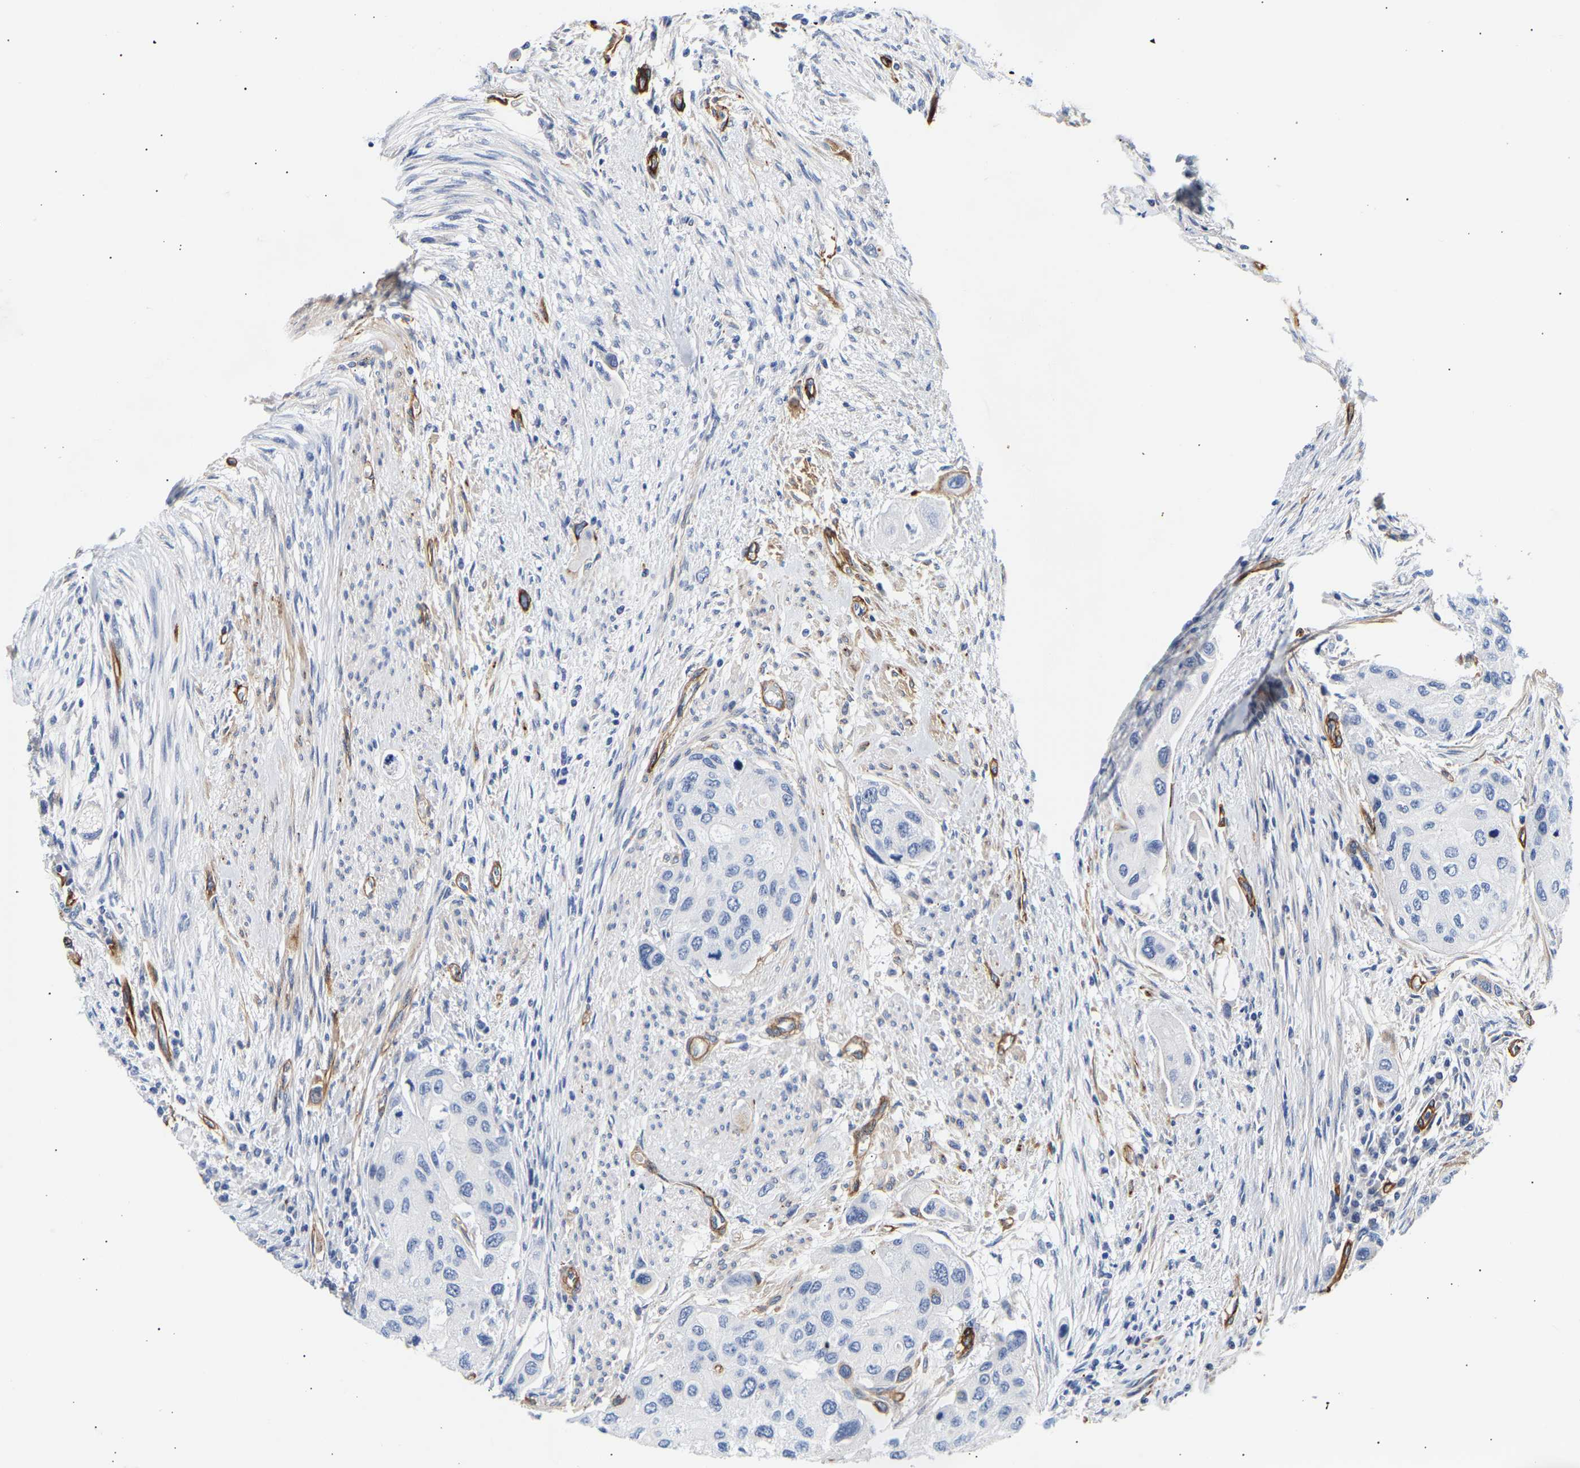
{"staining": {"intensity": "weak", "quantity": "<25%", "location": "cytoplasmic/membranous"}, "tissue": "urothelial cancer", "cell_type": "Tumor cells", "image_type": "cancer", "snomed": [{"axis": "morphology", "description": "Urothelial carcinoma, High grade"}, {"axis": "topography", "description": "Urinary bladder"}], "caption": "This histopathology image is of urothelial carcinoma (high-grade) stained with IHC to label a protein in brown with the nuclei are counter-stained blue. There is no expression in tumor cells. Nuclei are stained in blue.", "gene": "IGFBP7", "patient": {"sex": "female", "age": 56}}